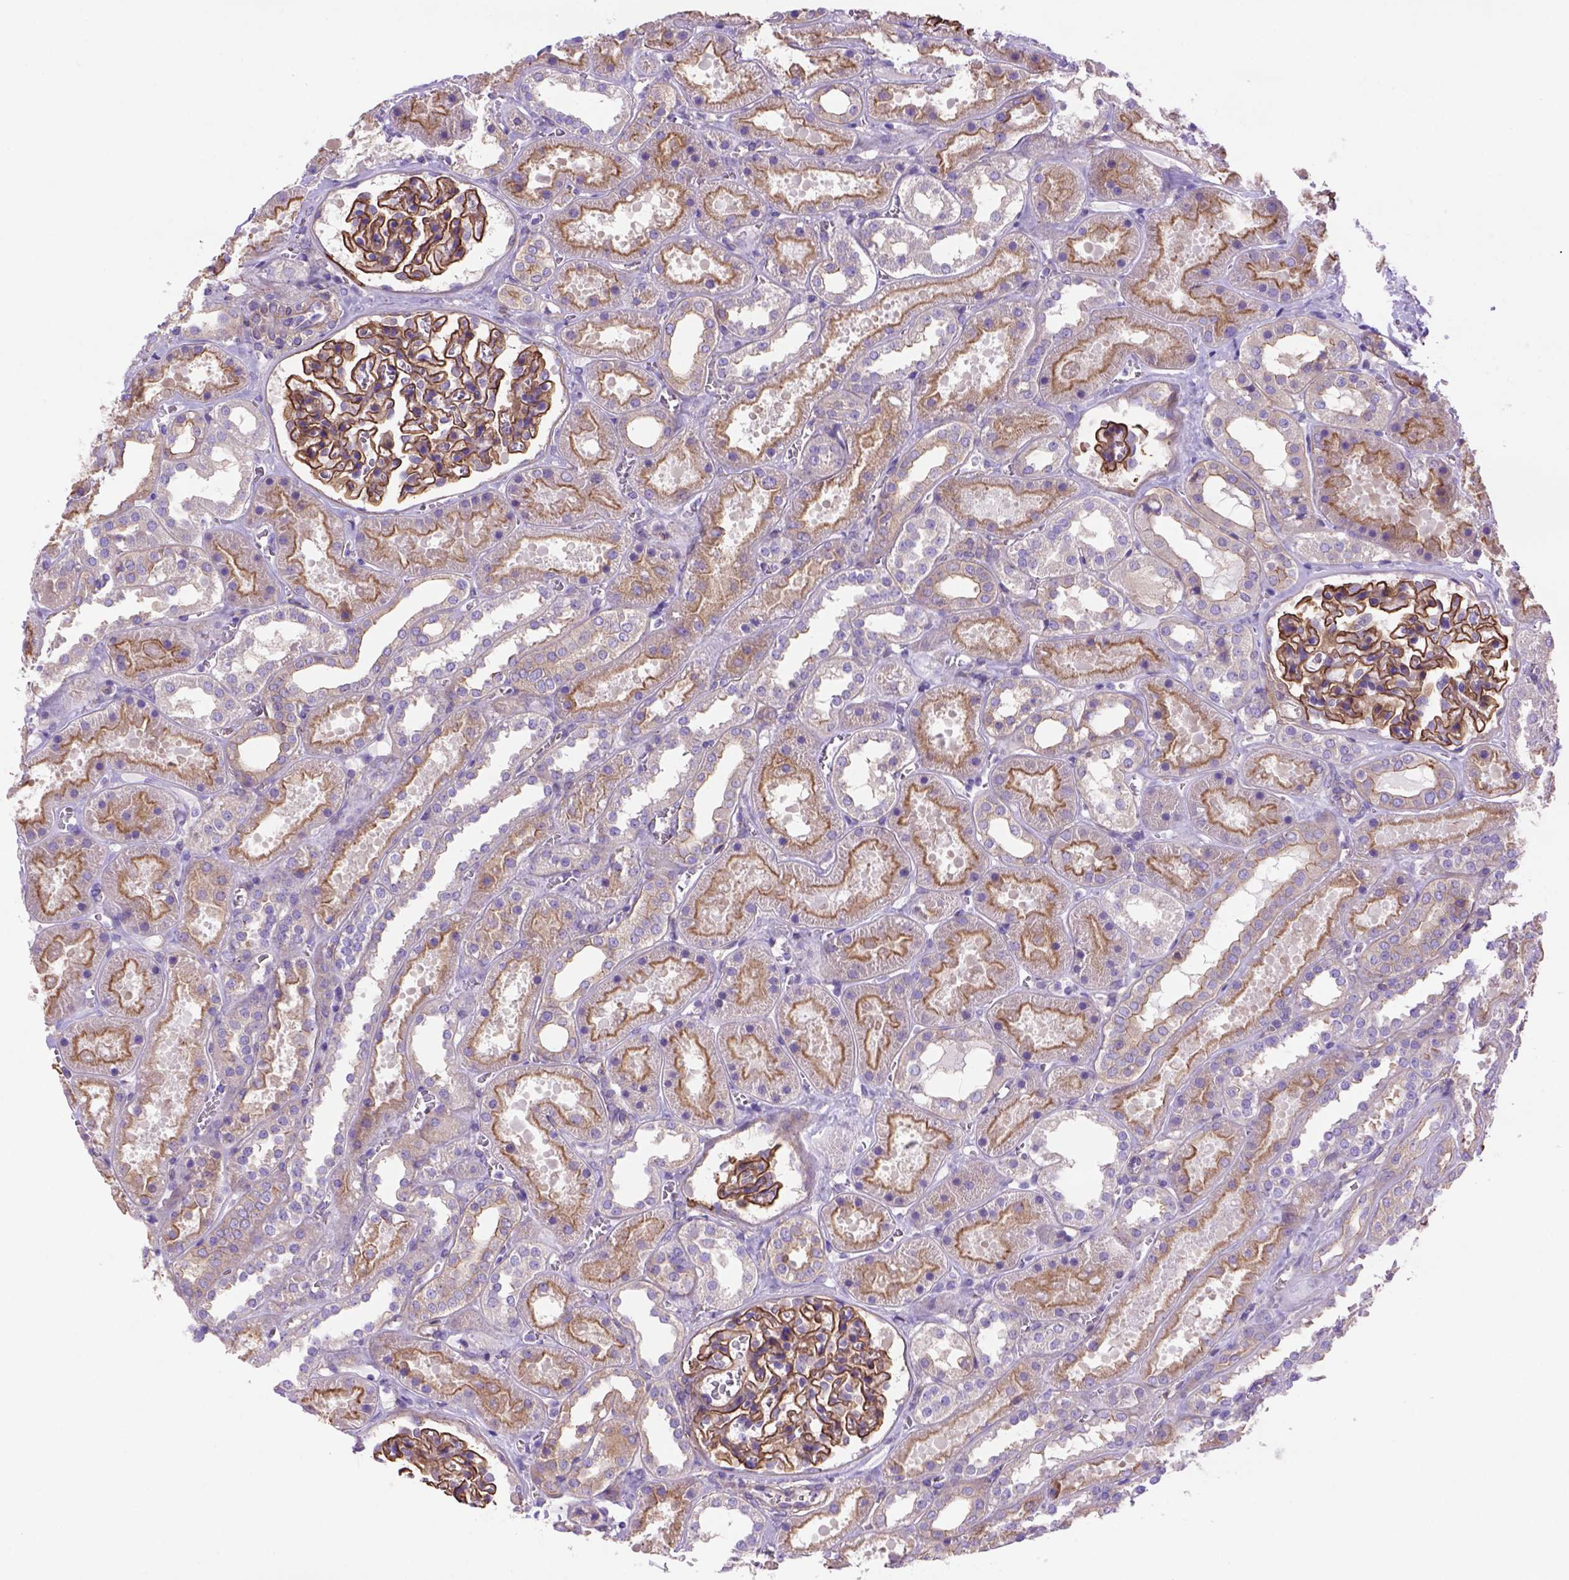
{"staining": {"intensity": "strong", "quantity": ">75%", "location": "cytoplasmic/membranous"}, "tissue": "kidney", "cell_type": "Cells in glomeruli", "image_type": "normal", "snomed": [{"axis": "morphology", "description": "Normal tissue, NOS"}, {"axis": "topography", "description": "Kidney"}], "caption": "Approximately >75% of cells in glomeruli in unremarkable human kidney reveal strong cytoplasmic/membranous protein positivity as visualized by brown immunohistochemical staining.", "gene": "PEX12", "patient": {"sex": "female", "age": 41}}